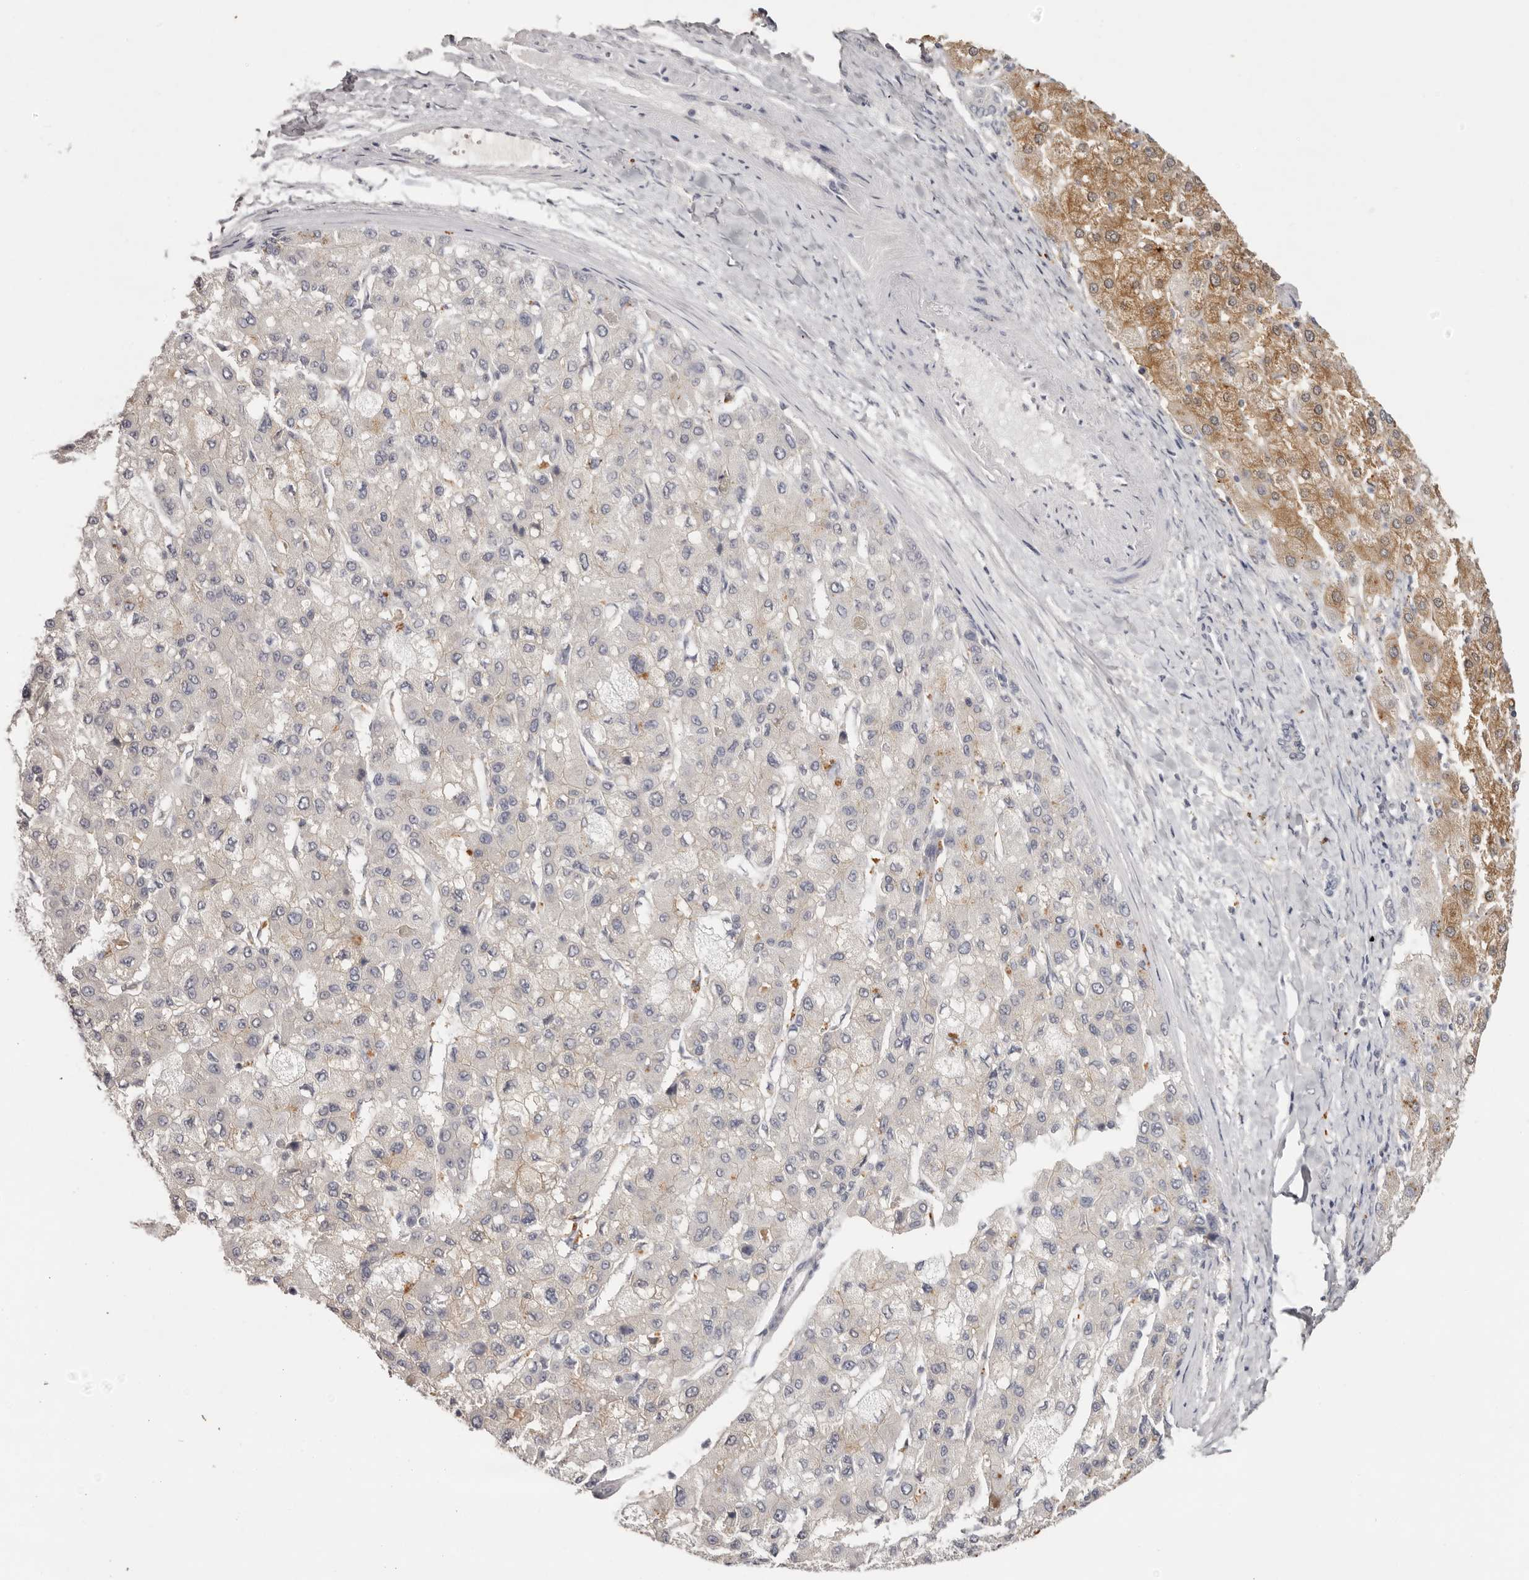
{"staining": {"intensity": "moderate", "quantity": "<25%", "location": "cytoplasmic/membranous"}, "tissue": "liver cancer", "cell_type": "Tumor cells", "image_type": "cancer", "snomed": [{"axis": "morphology", "description": "Carcinoma, Hepatocellular, NOS"}, {"axis": "topography", "description": "Liver"}], "caption": "Liver hepatocellular carcinoma stained with immunohistochemistry demonstrates moderate cytoplasmic/membranous positivity in approximately <25% of tumor cells.", "gene": "SCUBE2", "patient": {"sex": "male", "age": 80}}